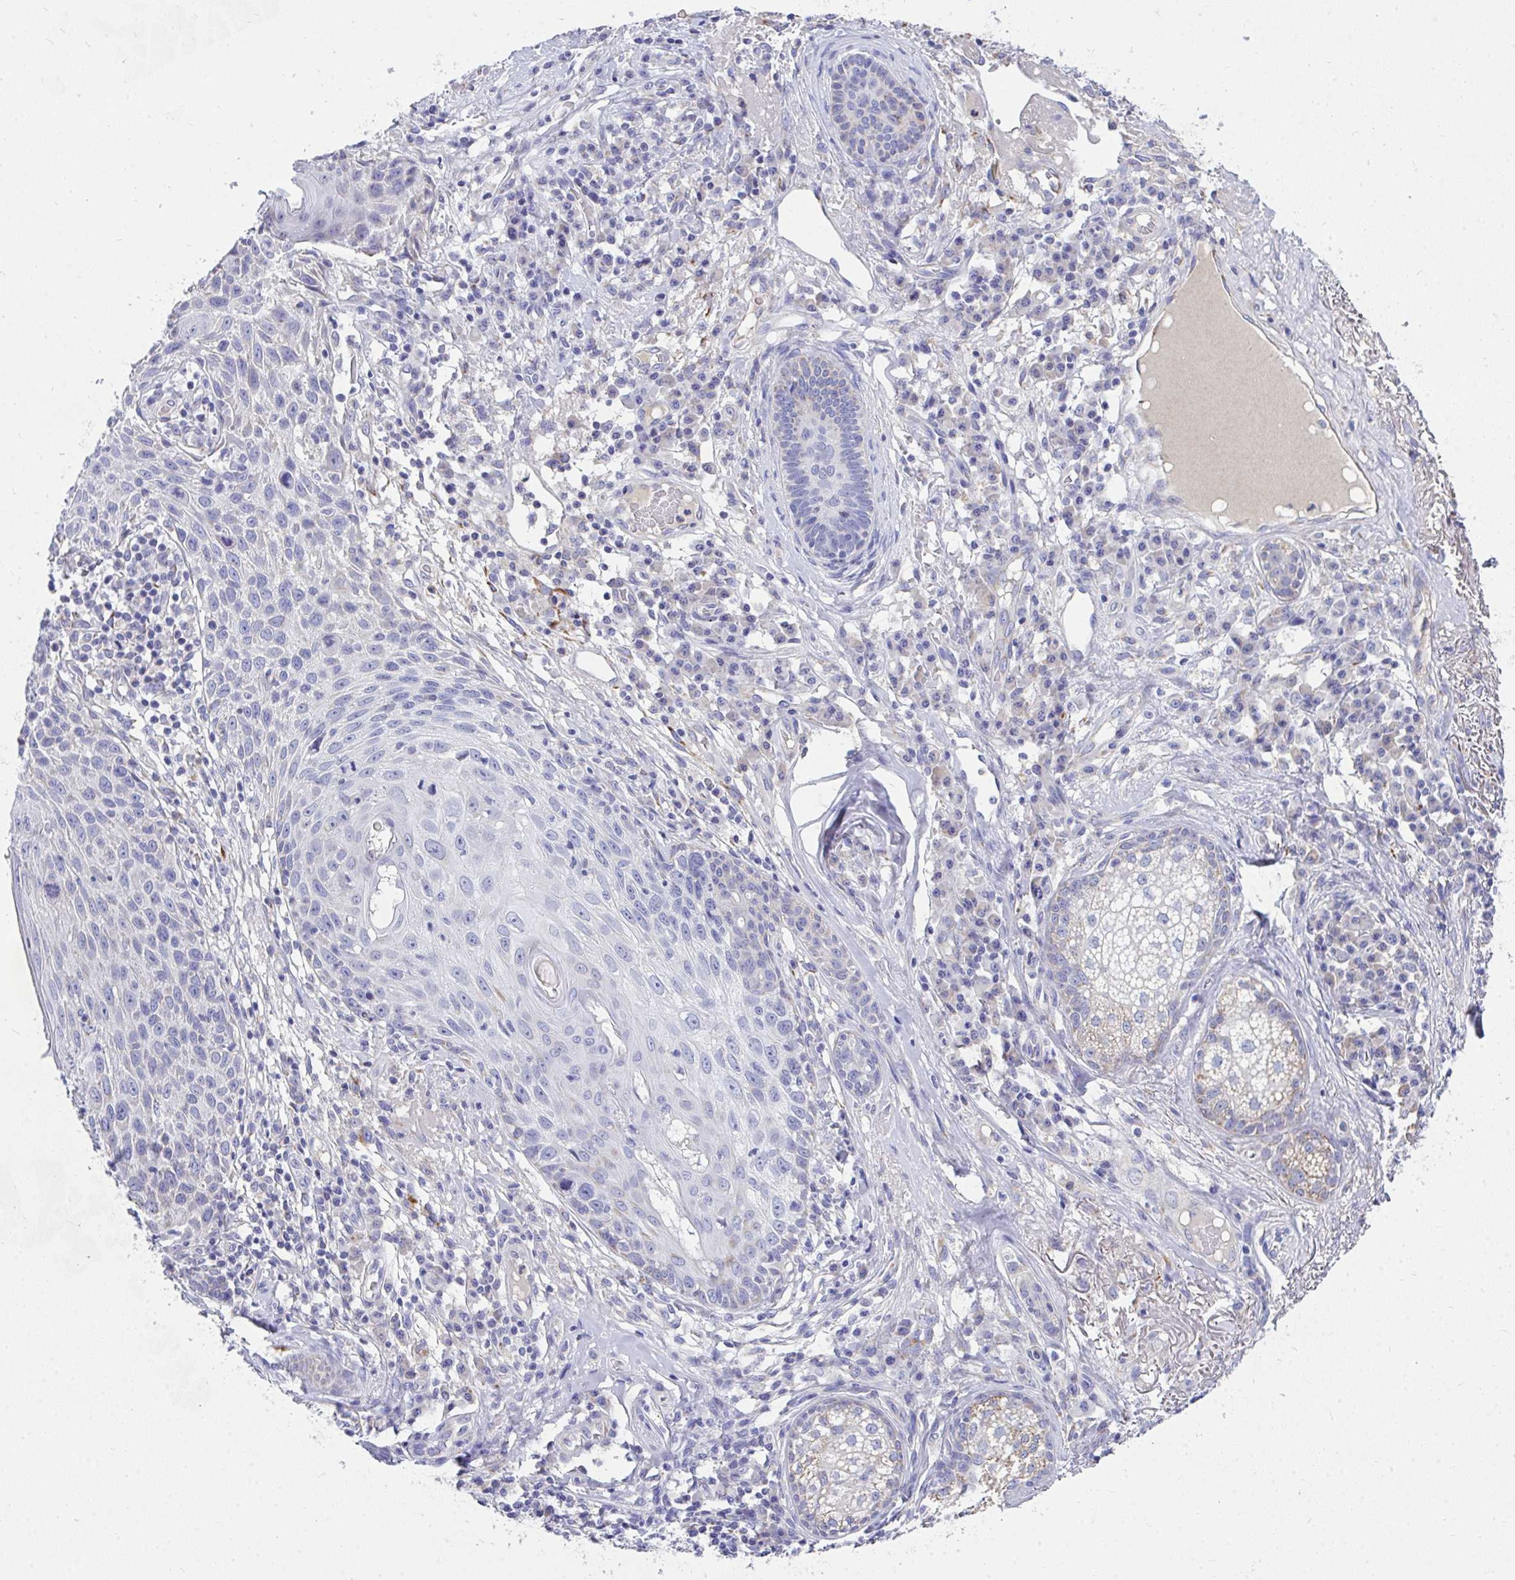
{"staining": {"intensity": "negative", "quantity": "none", "location": "none"}, "tissue": "skin cancer", "cell_type": "Tumor cells", "image_type": "cancer", "snomed": [{"axis": "morphology", "description": "Squamous cell carcinoma, NOS"}, {"axis": "topography", "description": "Skin"}], "caption": "Immunohistochemistry of human skin squamous cell carcinoma demonstrates no positivity in tumor cells.", "gene": "COA5", "patient": {"sex": "female", "age": 87}}